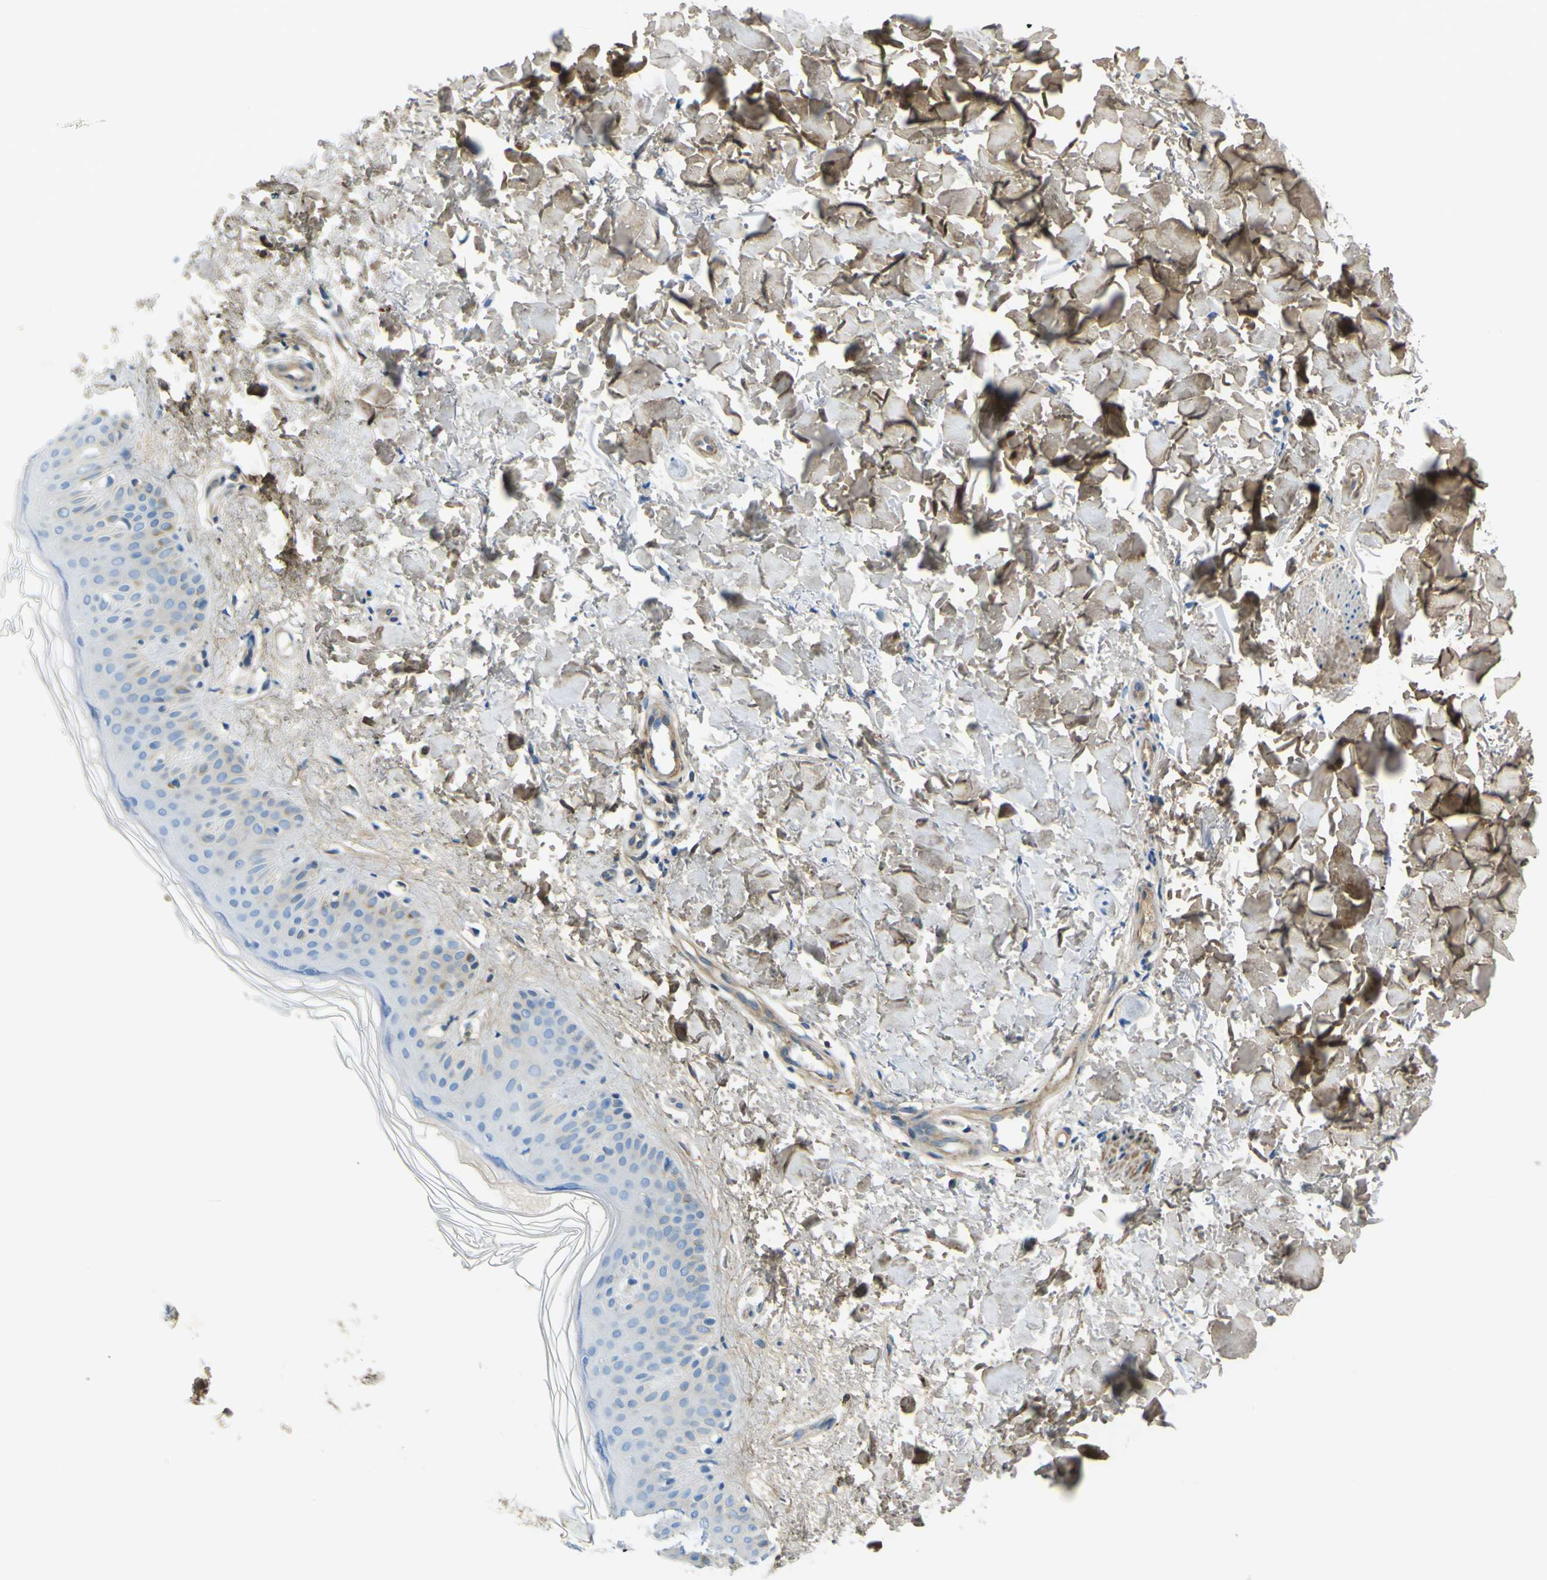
{"staining": {"intensity": "negative", "quantity": "none", "location": "none"}, "tissue": "skin", "cell_type": "Fibroblasts", "image_type": "normal", "snomed": [{"axis": "morphology", "description": "Normal tissue, NOS"}, {"axis": "topography", "description": "Skin"}], "caption": "High magnification brightfield microscopy of normal skin stained with DAB (3,3'-diaminobenzidine) (brown) and counterstained with hematoxylin (blue): fibroblasts show no significant positivity. (DAB IHC, high magnification).", "gene": "OGN", "patient": {"sex": "male", "age": 67}}